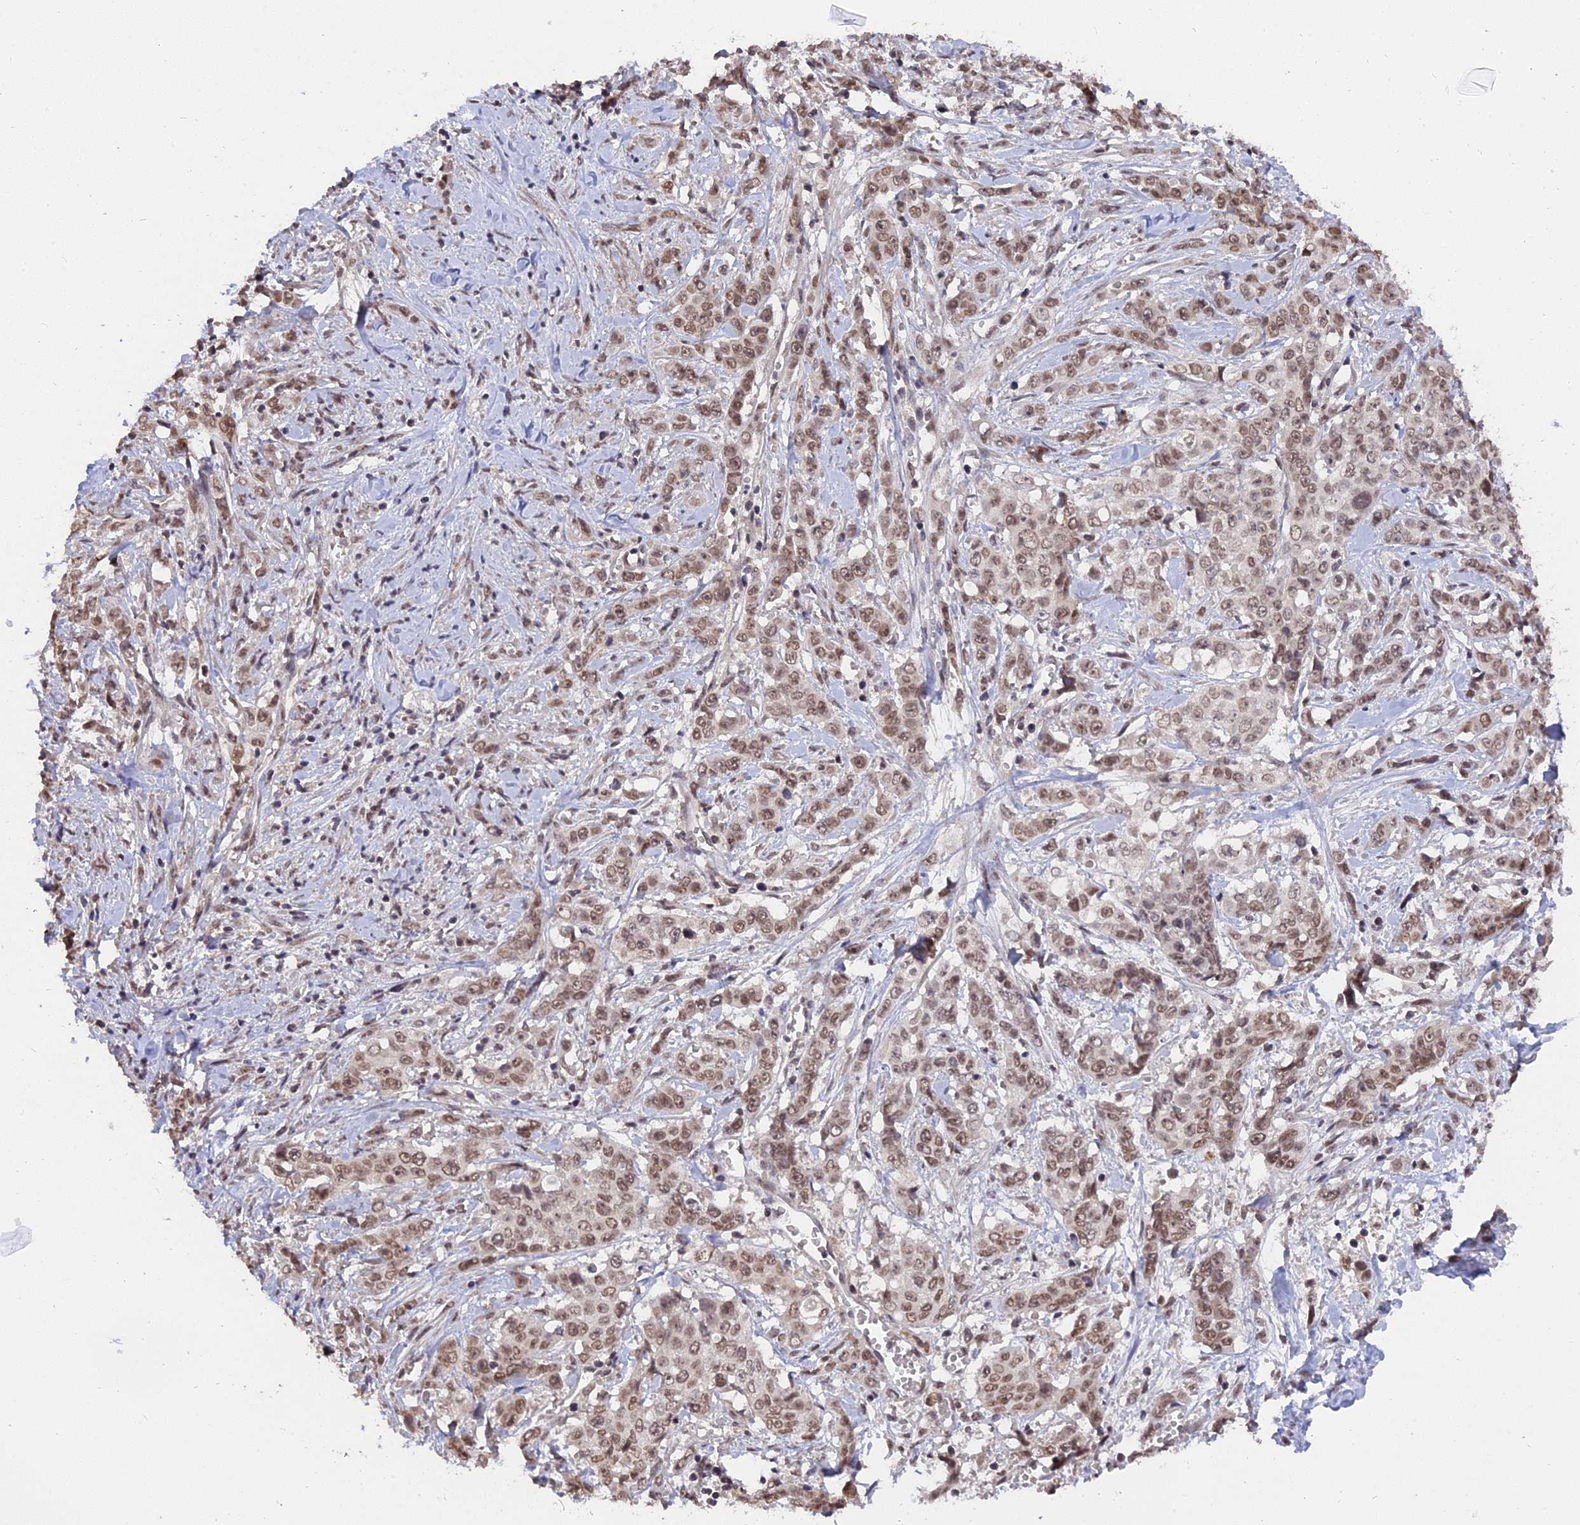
{"staining": {"intensity": "moderate", "quantity": ">75%", "location": "nuclear"}, "tissue": "stomach cancer", "cell_type": "Tumor cells", "image_type": "cancer", "snomed": [{"axis": "morphology", "description": "Adenocarcinoma, NOS"}, {"axis": "topography", "description": "Stomach, upper"}], "caption": "Stomach cancer (adenocarcinoma) tissue displays moderate nuclear staining in approximately >75% of tumor cells", "gene": "NR1H3", "patient": {"sex": "male", "age": 62}}